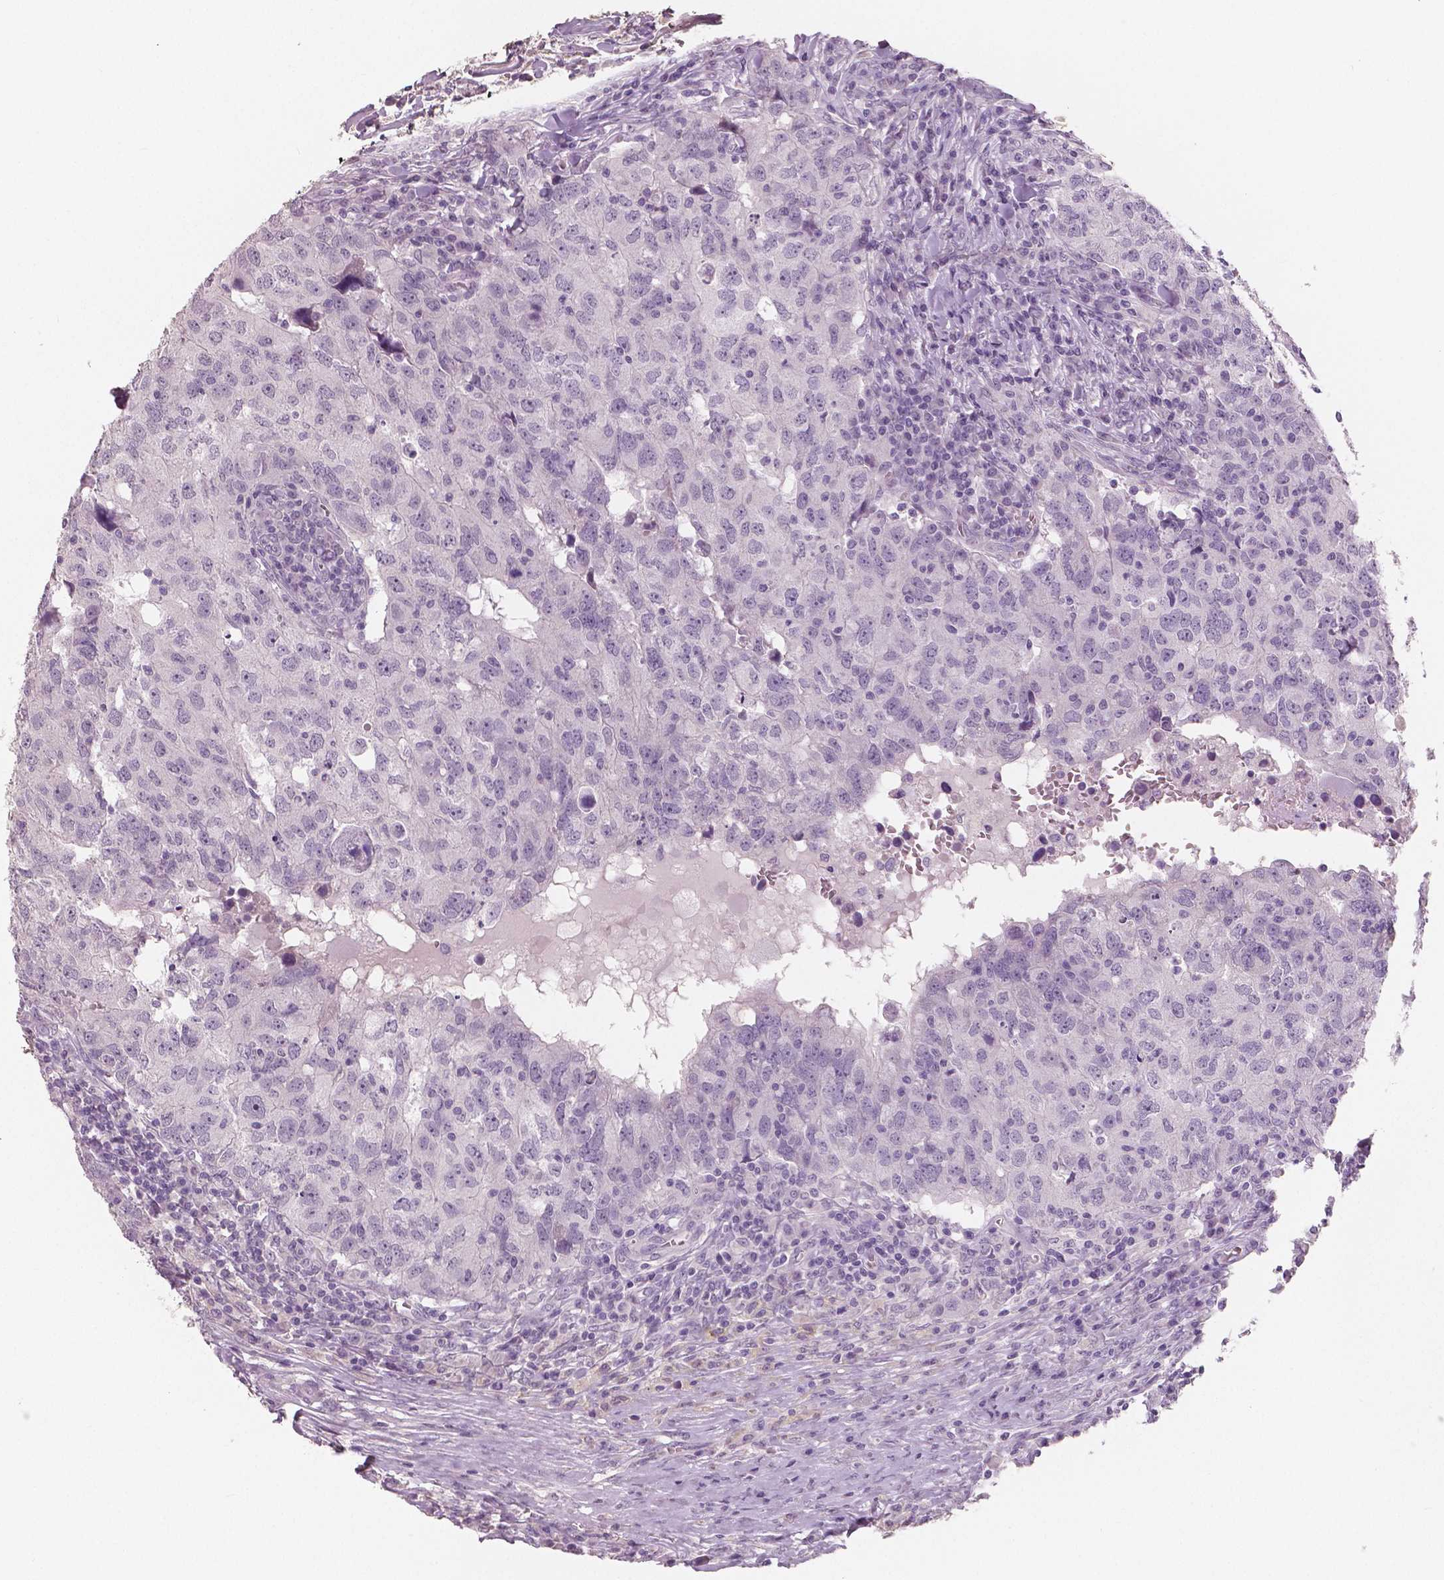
{"staining": {"intensity": "negative", "quantity": "none", "location": "none"}, "tissue": "breast cancer", "cell_type": "Tumor cells", "image_type": "cancer", "snomed": [{"axis": "morphology", "description": "Duct carcinoma"}, {"axis": "topography", "description": "Breast"}], "caption": "DAB (3,3'-diaminobenzidine) immunohistochemical staining of human breast invasive ductal carcinoma shows no significant staining in tumor cells. (DAB (3,3'-diaminobenzidine) IHC visualized using brightfield microscopy, high magnification).", "gene": "NECAB1", "patient": {"sex": "female", "age": 30}}